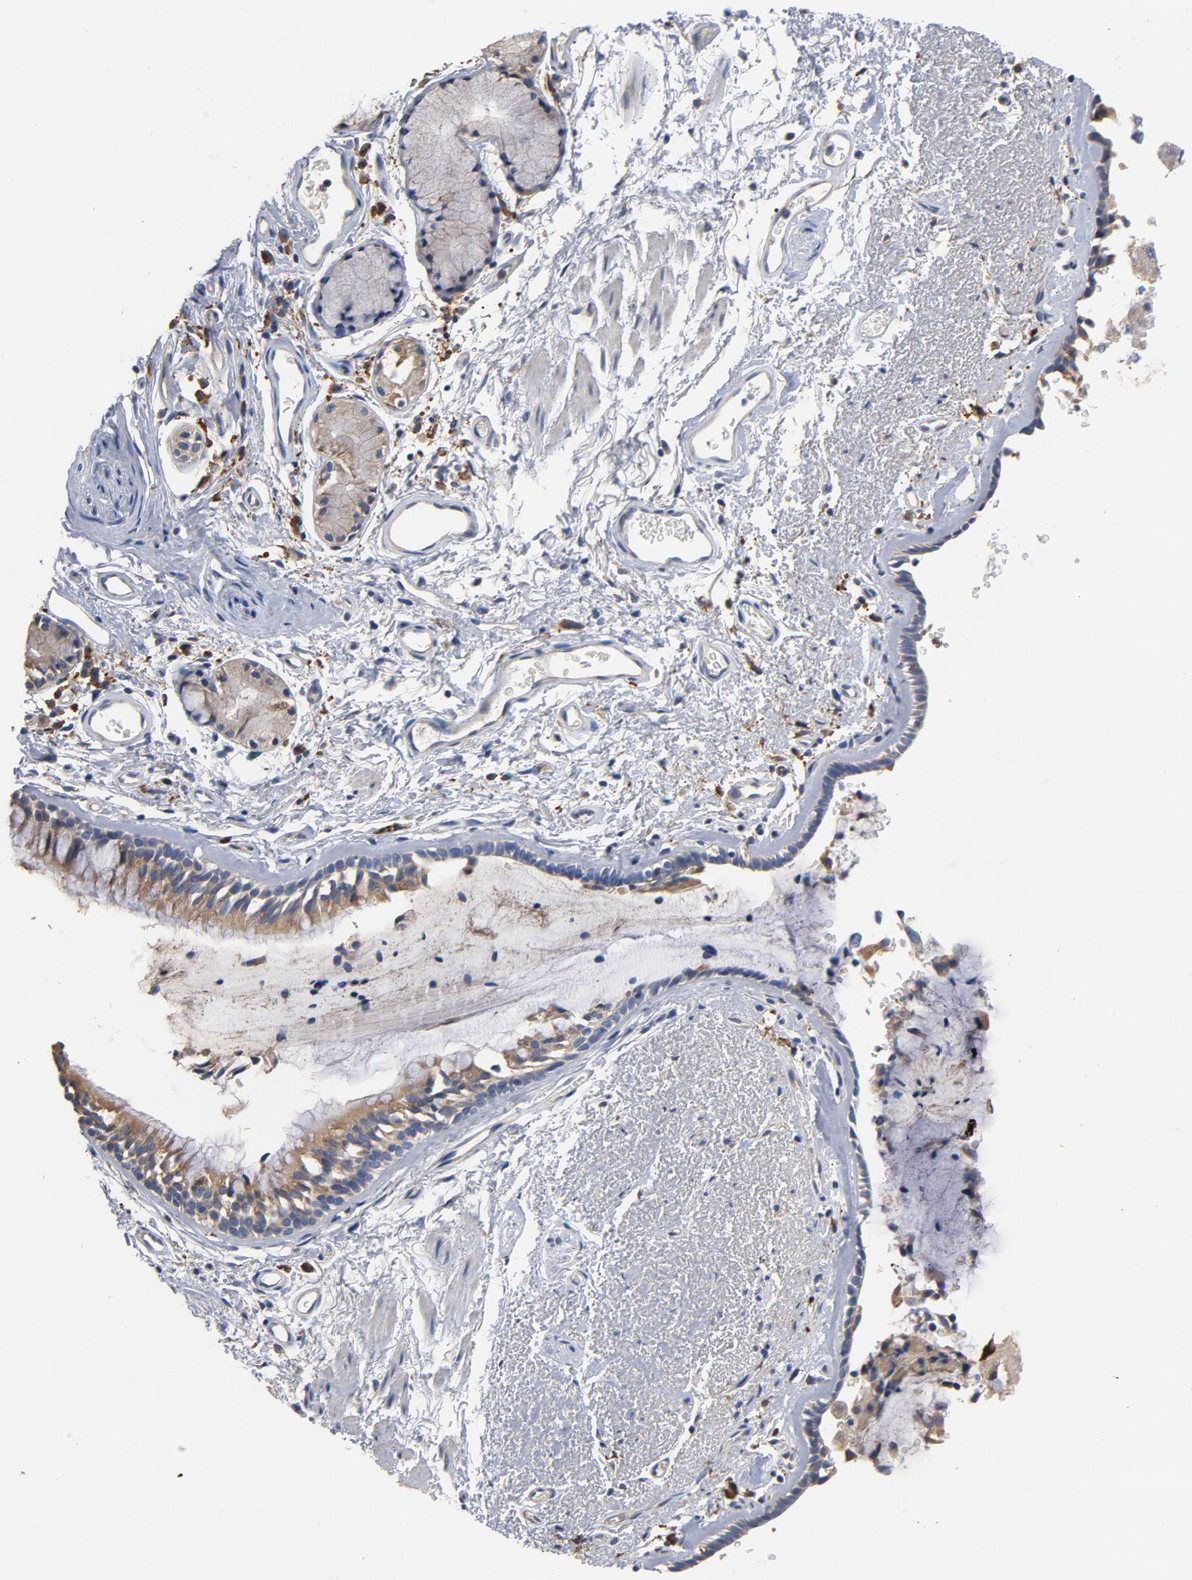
{"staining": {"intensity": "moderate", "quantity": ">75%", "location": "cytoplasmic/membranous"}, "tissue": "bronchus", "cell_type": "Respiratory epithelial cells", "image_type": "normal", "snomed": [{"axis": "morphology", "description": "Normal tissue, NOS"}, {"axis": "morphology", "description": "Adenocarcinoma, NOS"}, {"axis": "topography", "description": "Bronchus"}, {"axis": "topography", "description": "Lung"}], "caption": "Immunohistochemistry micrograph of normal bronchus stained for a protein (brown), which exhibits medium levels of moderate cytoplasmic/membranous staining in about >75% of respiratory epithelial cells.", "gene": "TLR4", "patient": {"sex": "male", "age": 71}}